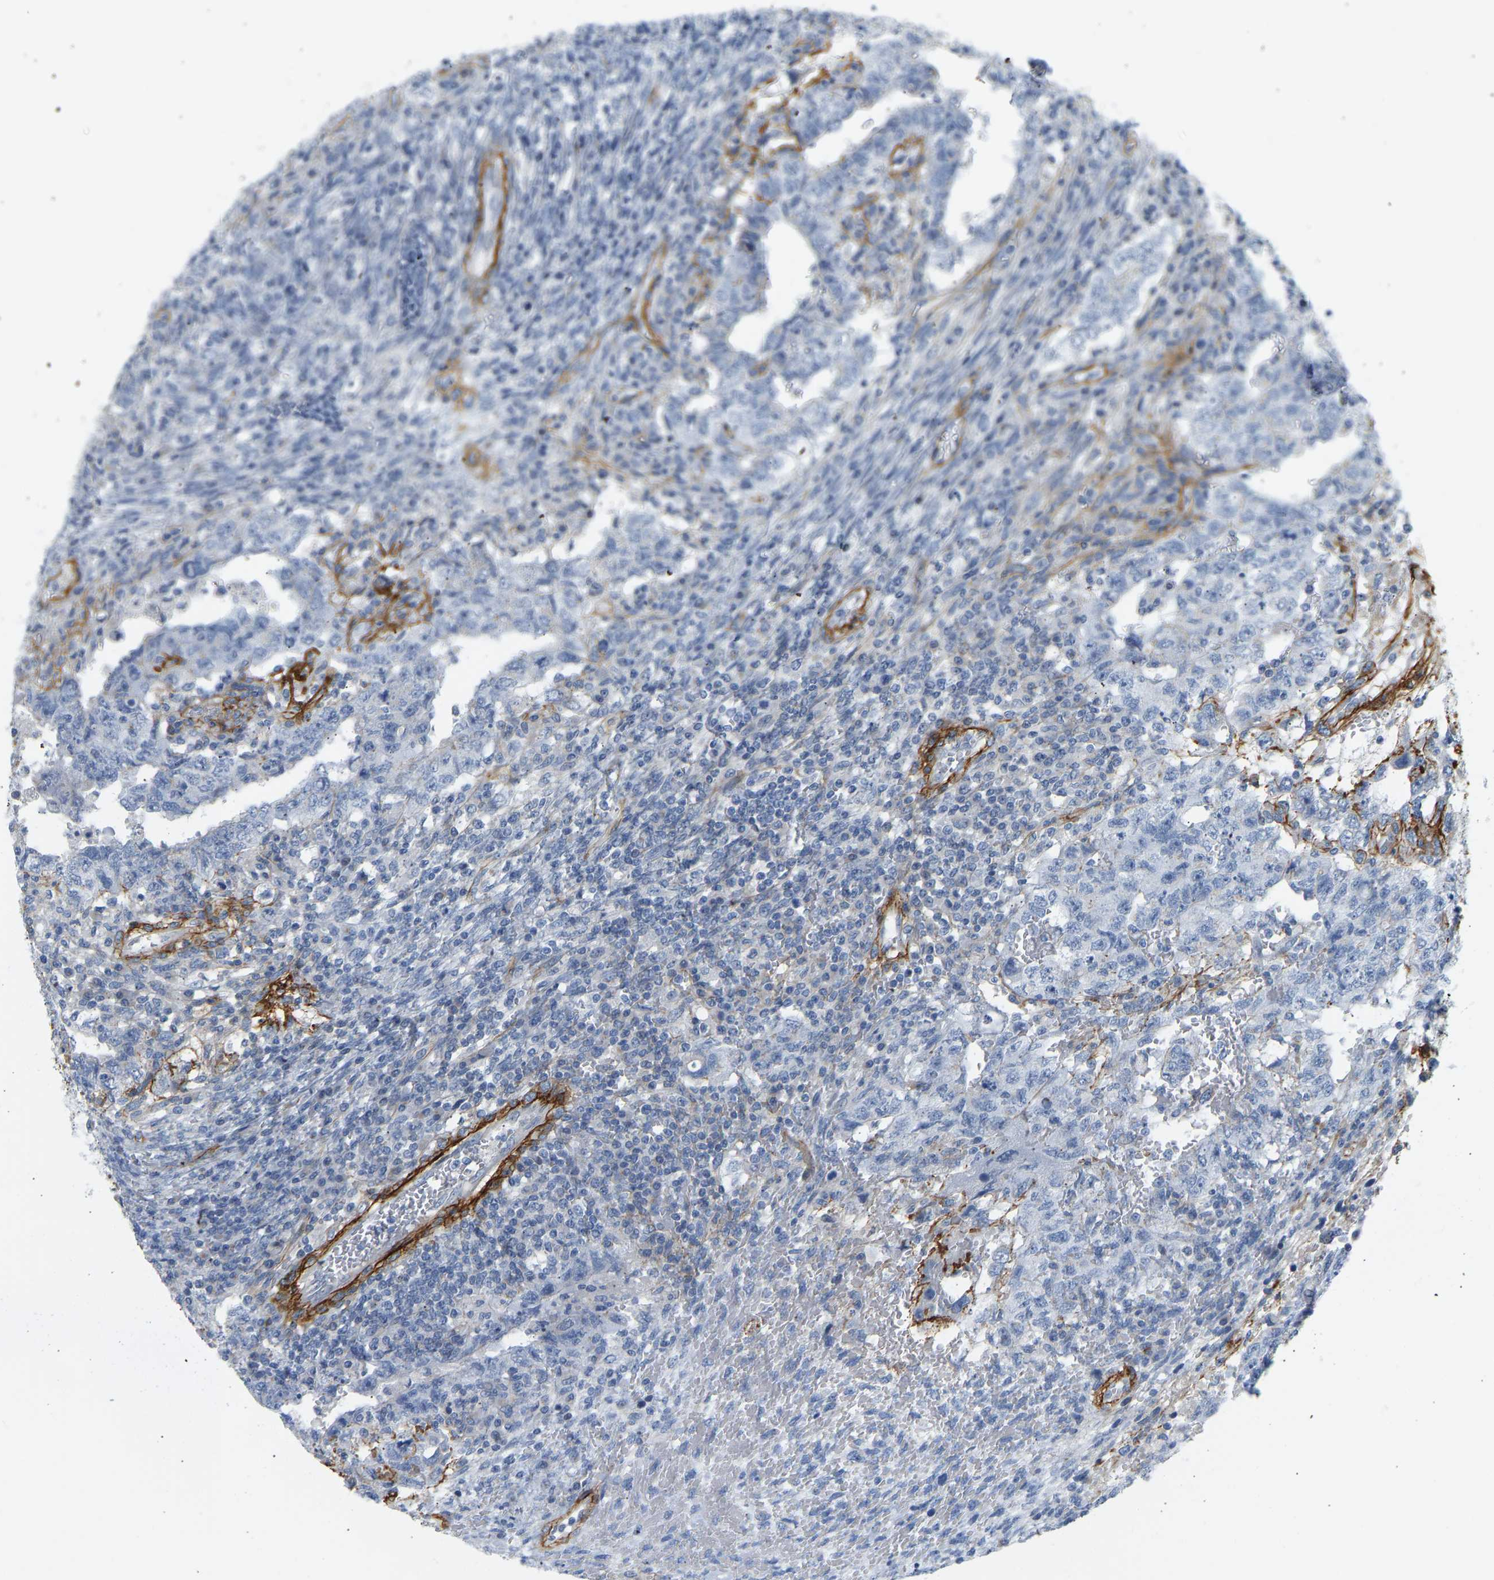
{"staining": {"intensity": "negative", "quantity": "none", "location": "none"}, "tissue": "testis cancer", "cell_type": "Tumor cells", "image_type": "cancer", "snomed": [{"axis": "morphology", "description": "Carcinoma, Embryonal, NOS"}, {"axis": "topography", "description": "Testis"}], "caption": "Human testis cancer stained for a protein using IHC exhibits no staining in tumor cells.", "gene": "SLC30A7", "patient": {"sex": "male", "age": 26}}